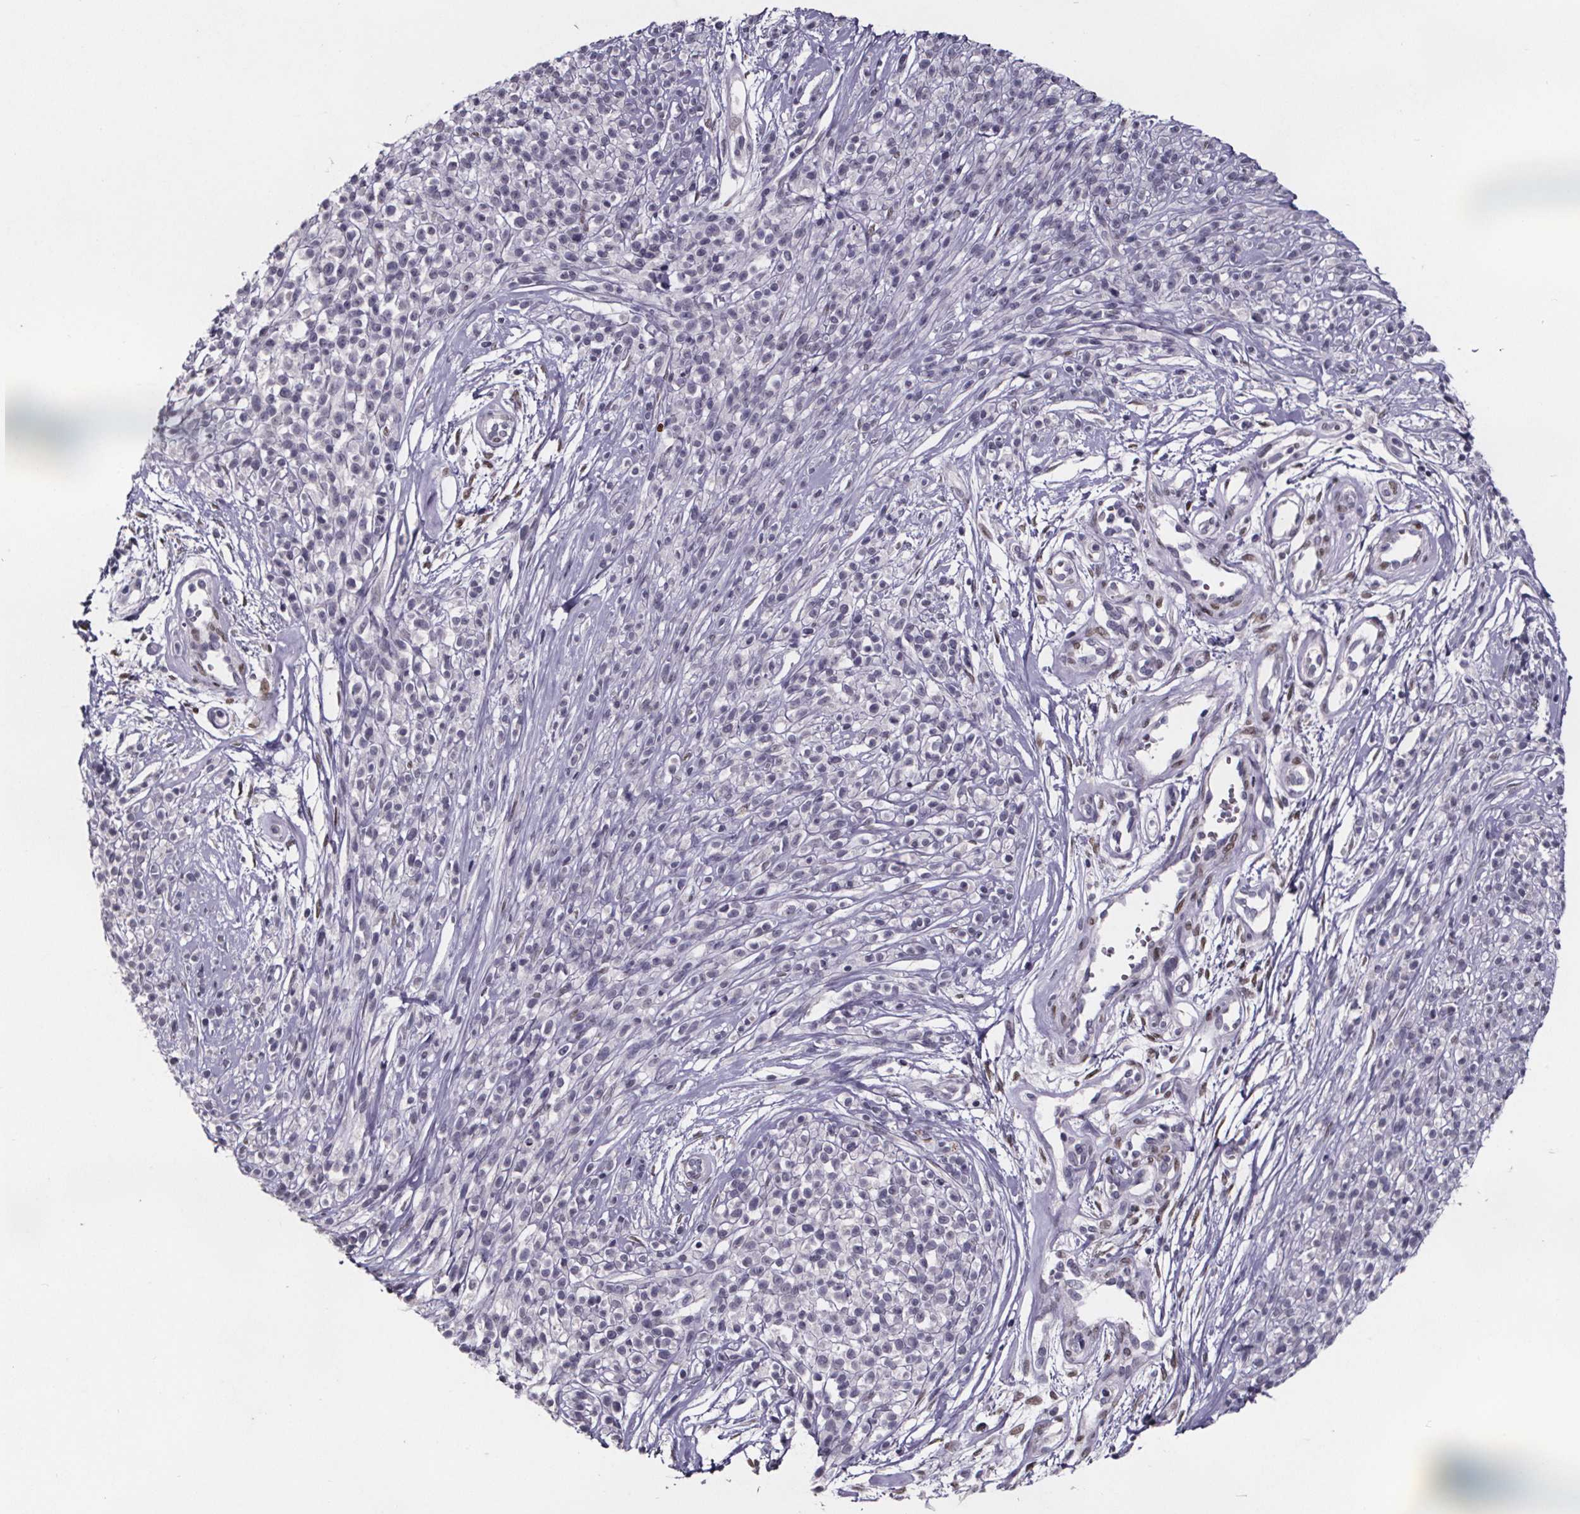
{"staining": {"intensity": "negative", "quantity": "none", "location": "none"}, "tissue": "melanoma", "cell_type": "Tumor cells", "image_type": "cancer", "snomed": [{"axis": "morphology", "description": "Malignant melanoma, NOS"}, {"axis": "topography", "description": "Skin"}, {"axis": "topography", "description": "Skin of trunk"}], "caption": "An image of melanoma stained for a protein shows no brown staining in tumor cells. (IHC, brightfield microscopy, high magnification).", "gene": "AR", "patient": {"sex": "male", "age": 74}}